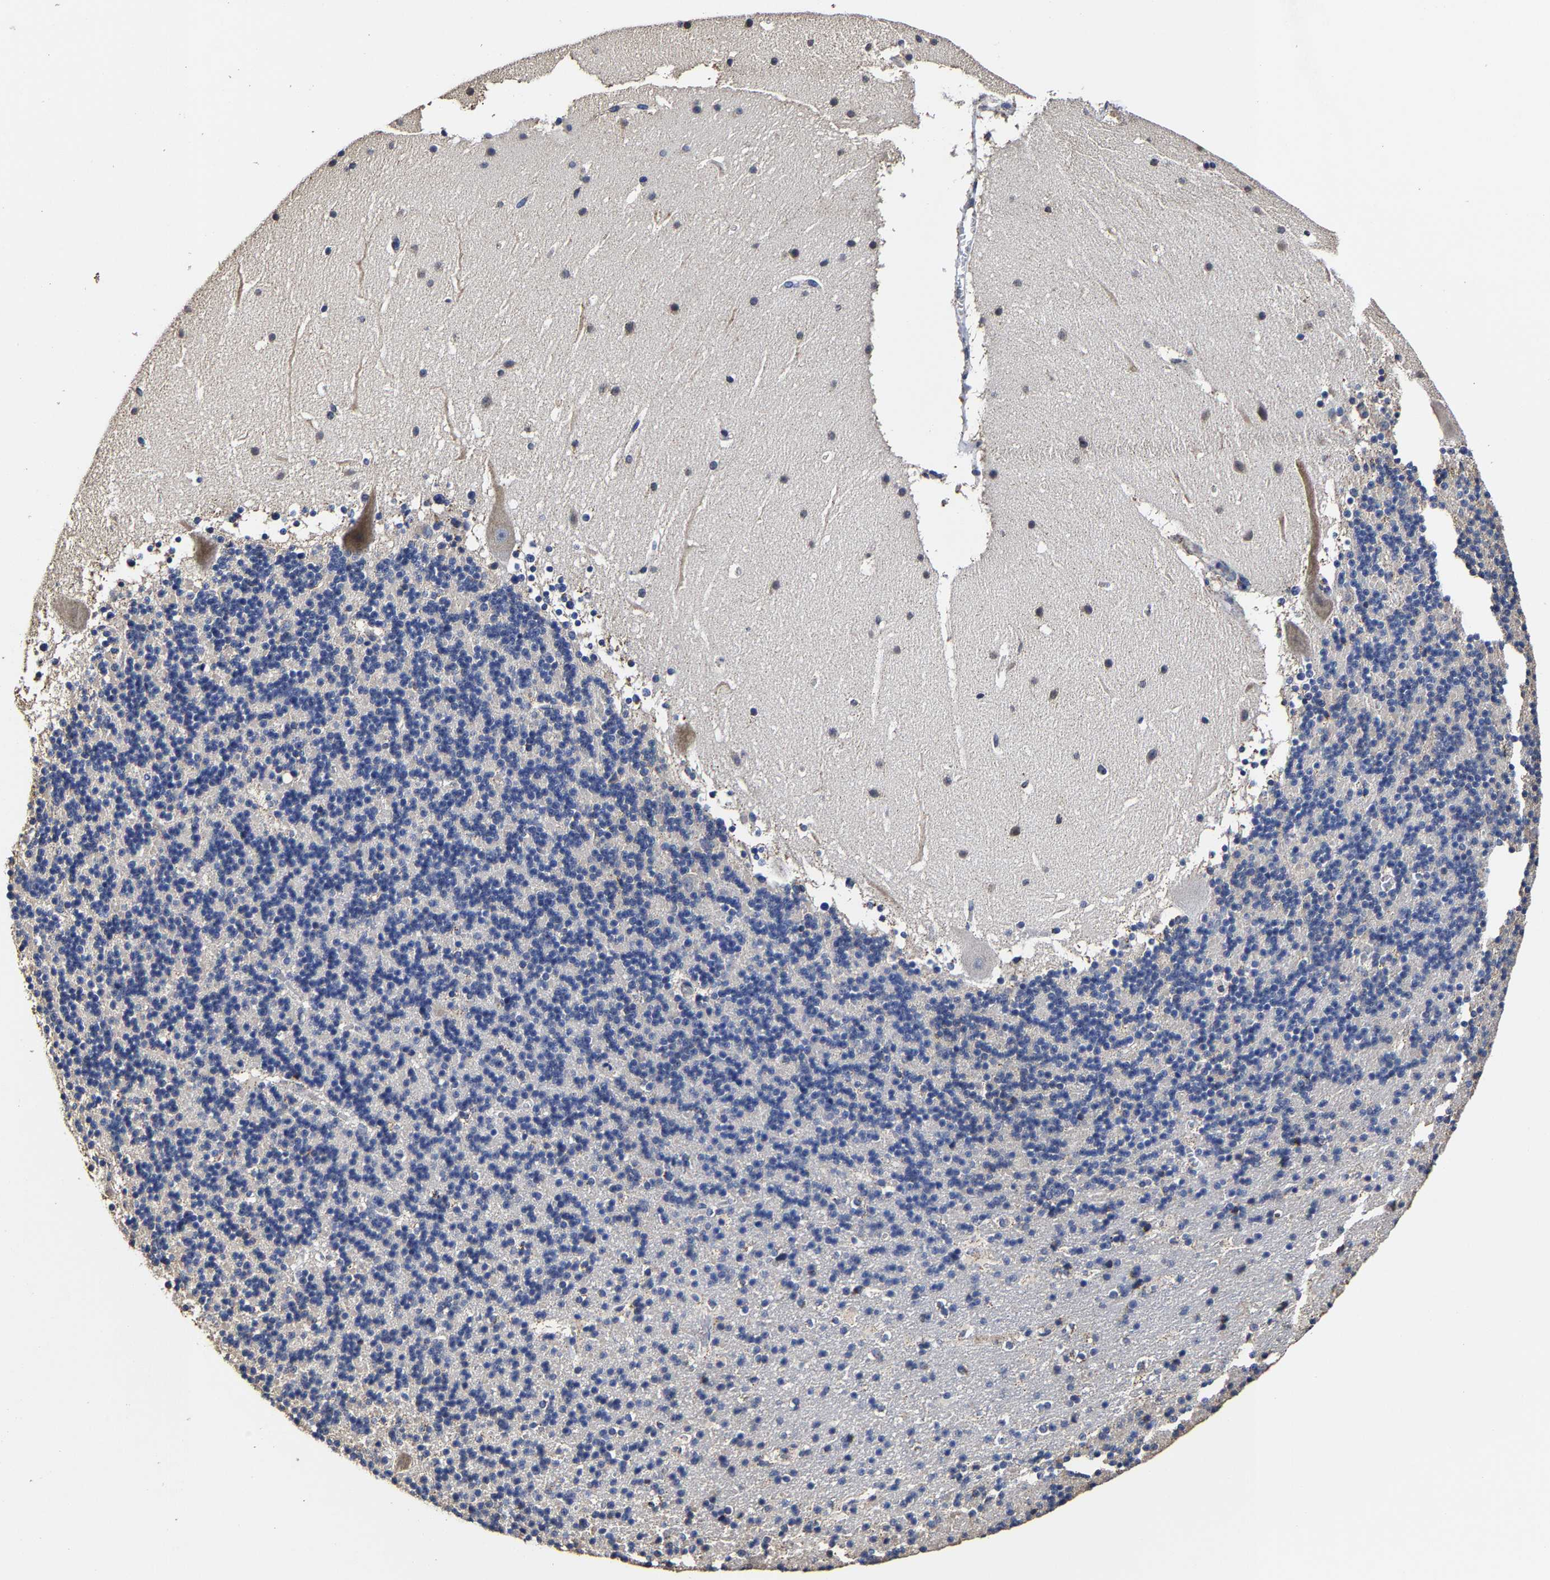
{"staining": {"intensity": "negative", "quantity": "none", "location": "none"}, "tissue": "cerebellum", "cell_type": "Cells in granular layer", "image_type": "normal", "snomed": [{"axis": "morphology", "description": "Normal tissue, NOS"}, {"axis": "topography", "description": "Cerebellum"}], "caption": "Histopathology image shows no protein positivity in cells in granular layer of benign cerebellum. (DAB (3,3'-diaminobenzidine) IHC with hematoxylin counter stain).", "gene": "AASS", "patient": {"sex": "male", "age": 45}}